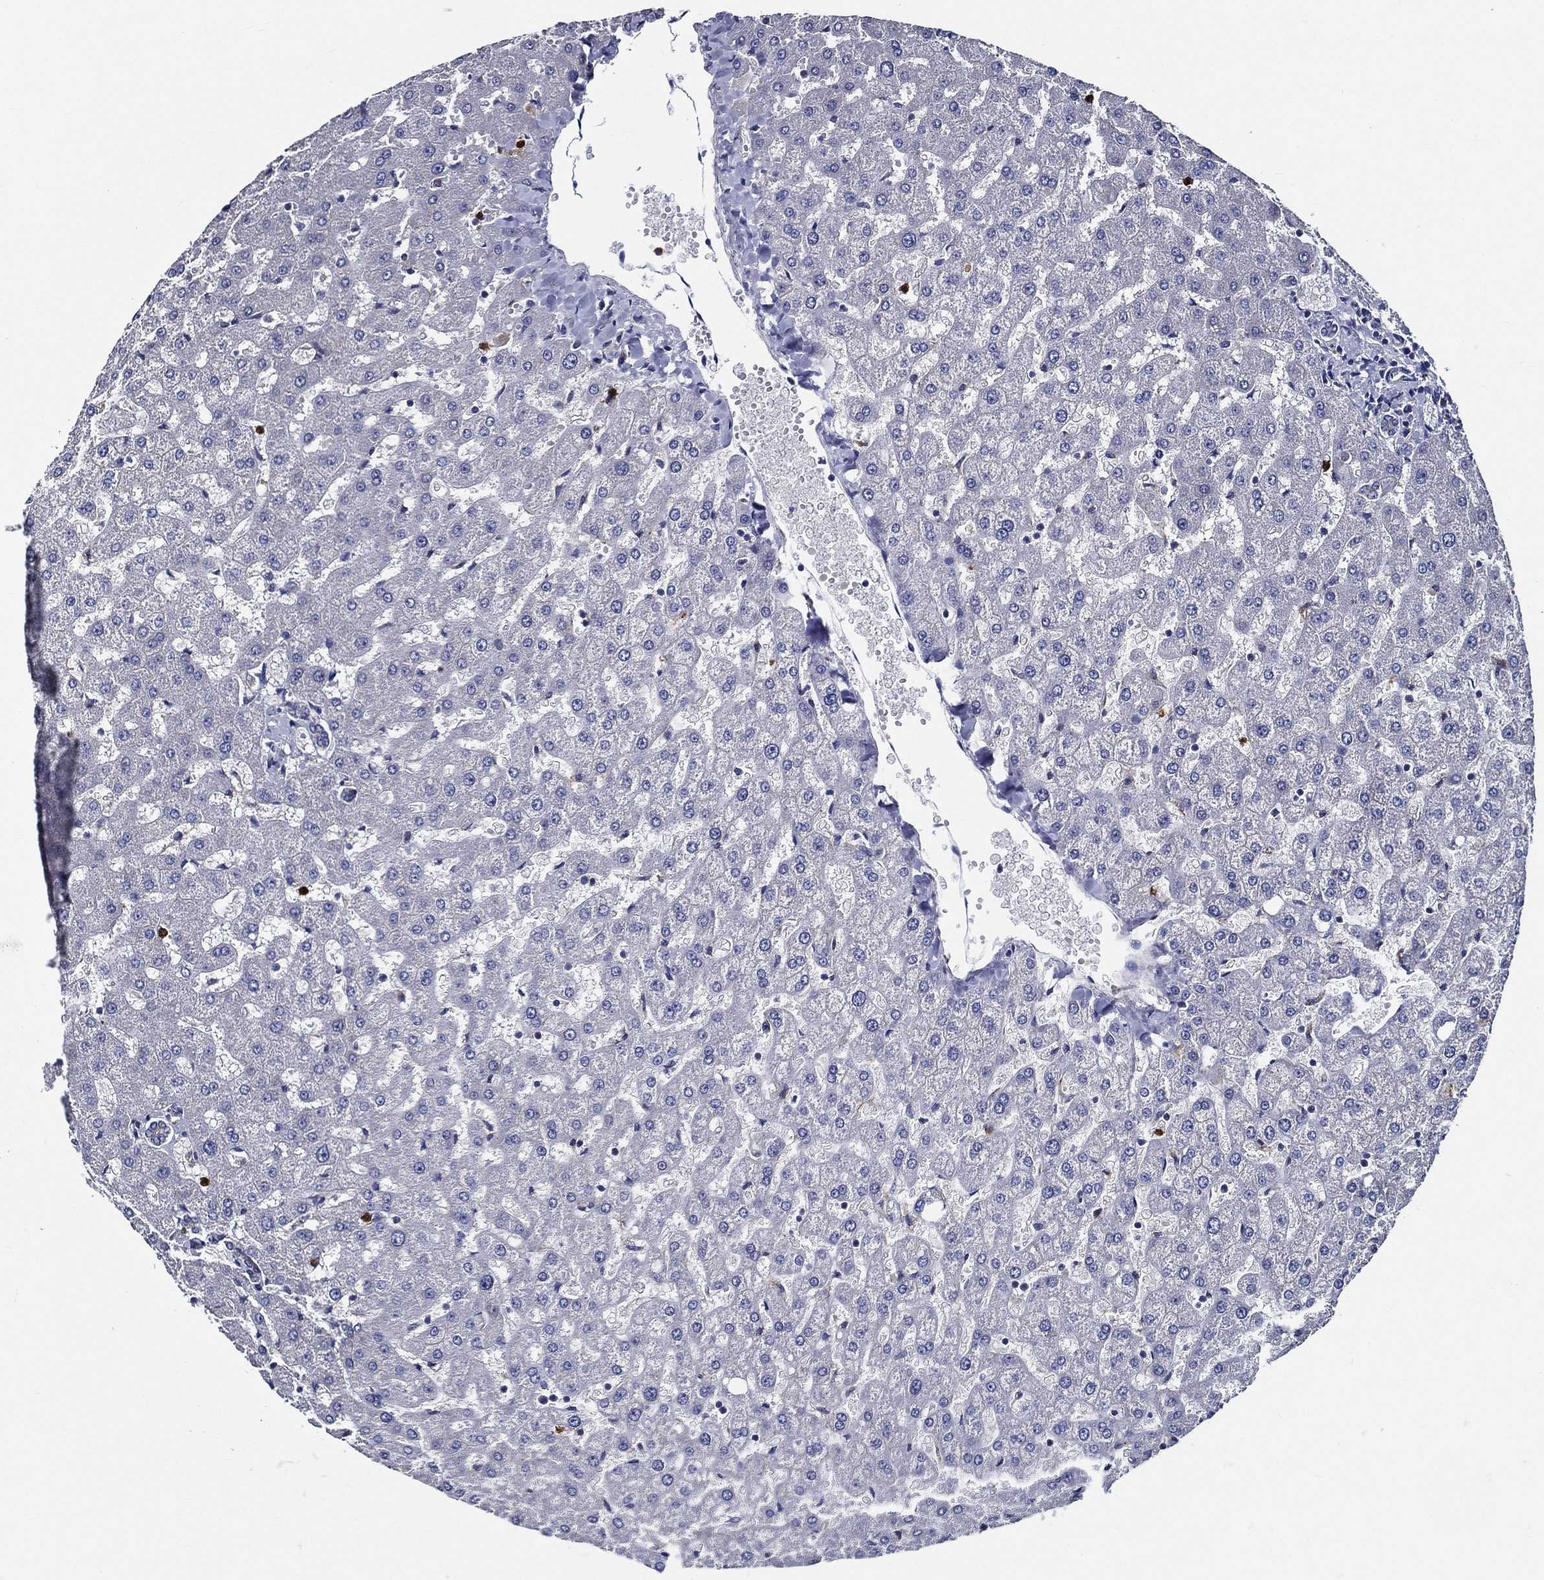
{"staining": {"intensity": "negative", "quantity": "none", "location": "none"}, "tissue": "liver", "cell_type": "Cholangiocytes", "image_type": "normal", "snomed": [{"axis": "morphology", "description": "Normal tissue, NOS"}, {"axis": "topography", "description": "Liver"}], "caption": "An image of liver stained for a protein displays no brown staining in cholangiocytes.", "gene": "KIF20B", "patient": {"sex": "female", "age": 50}}